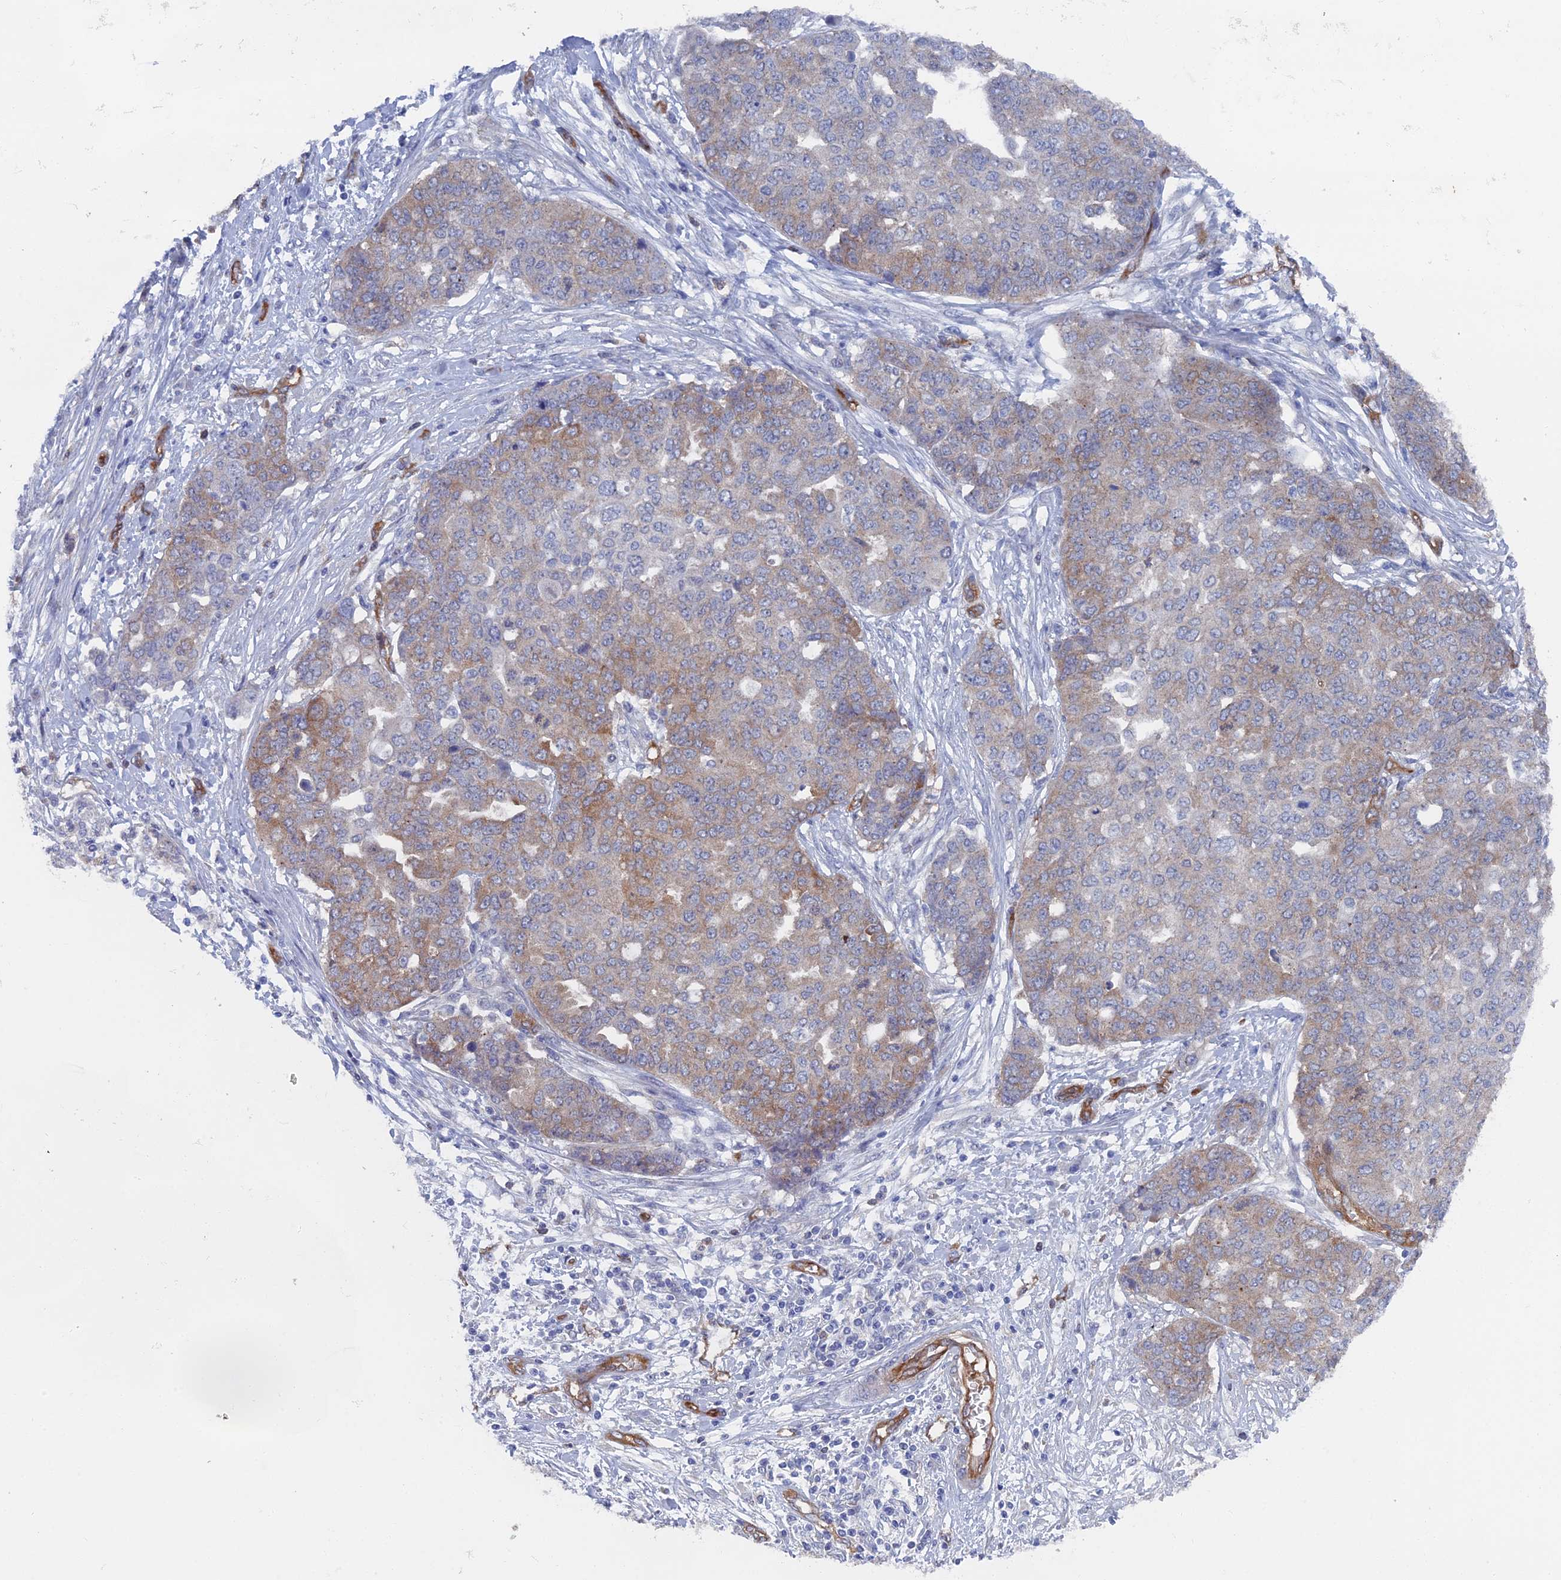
{"staining": {"intensity": "moderate", "quantity": "25%-75%", "location": "cytoplasmic/membranous"}, "tissue": "ovarian cancer", "cell_type": "Tumor cells", "image_type": "cancer", "snomed": [{"axis": "morphology", "description": "Cystadenocarcinoma, serous, NOS"}, {"axis": "topography", "description": "Soft tissue"}, {"axis": "topography", "description": "Ovary"}], "caption": "Immunohistochemical staining of human ovarian cancer (serous cystadenocarcinoma) displays moderate cytoplasmic/membranous protein staining in approximately 25%-75% of tumor cells. (DAB IHC with brightfield microscopy, high magnification).", "gene": "ARAP3", "patient": {"sex": "female", "age": 57}}